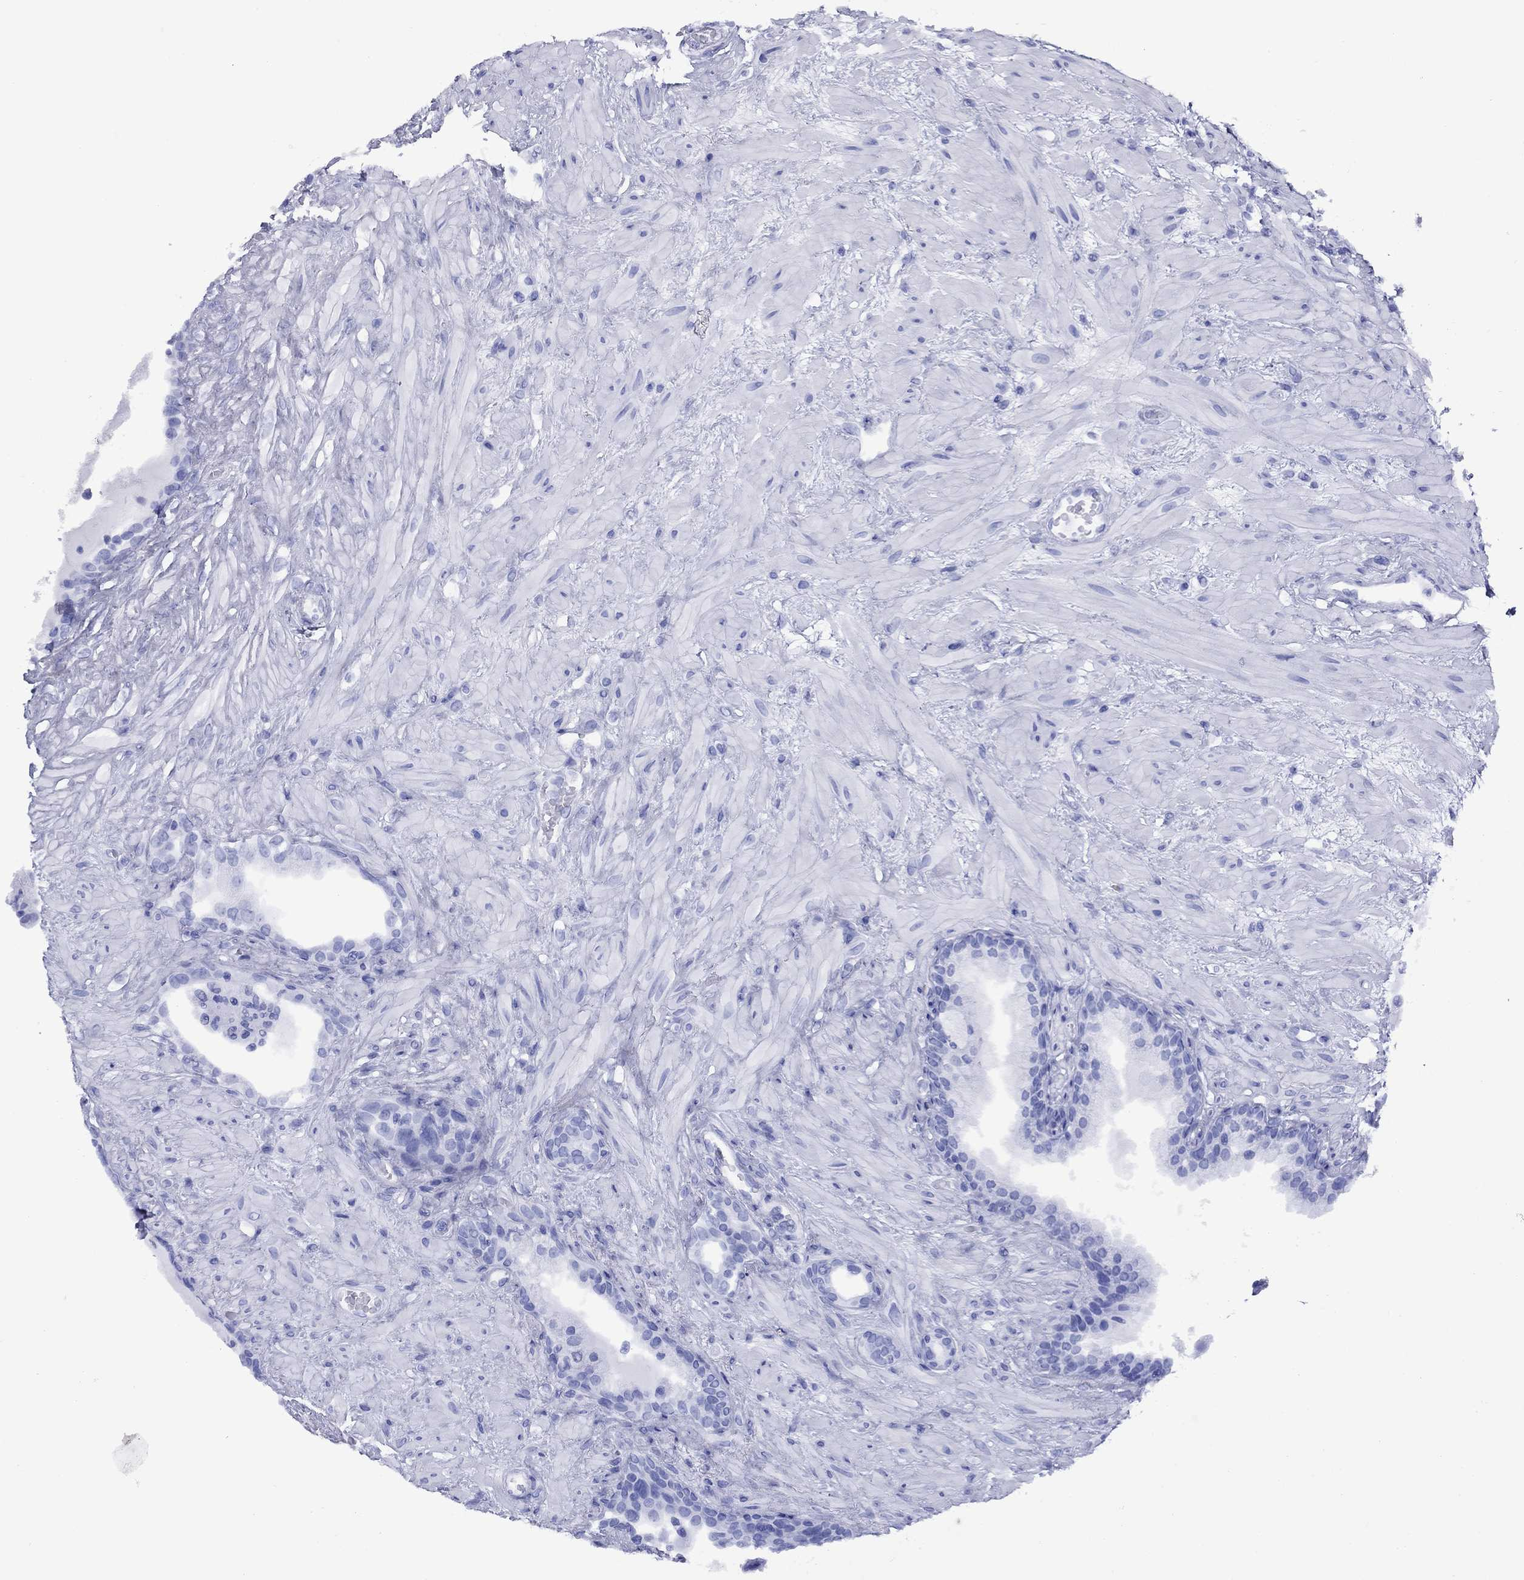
{"staining": {"intensity": "negative", "quantity": "none", "location": "none"}, "tissue": "prostate", "cell_type": "Glandular cells", "image_type": "normal", "snomed": [{"axis": "morphology", "description": "Normal tissue, NOS"}, {"axis": "topography", "description": "Prostate"}], "caption": "DAB (3,3'-diaminobenzidine) immunohistochemical staining of unremarkable human prostate reveals no significant staining in glandular cells.", "gene": "ROM1", "patient": {"sex": "male", "age": 63}}